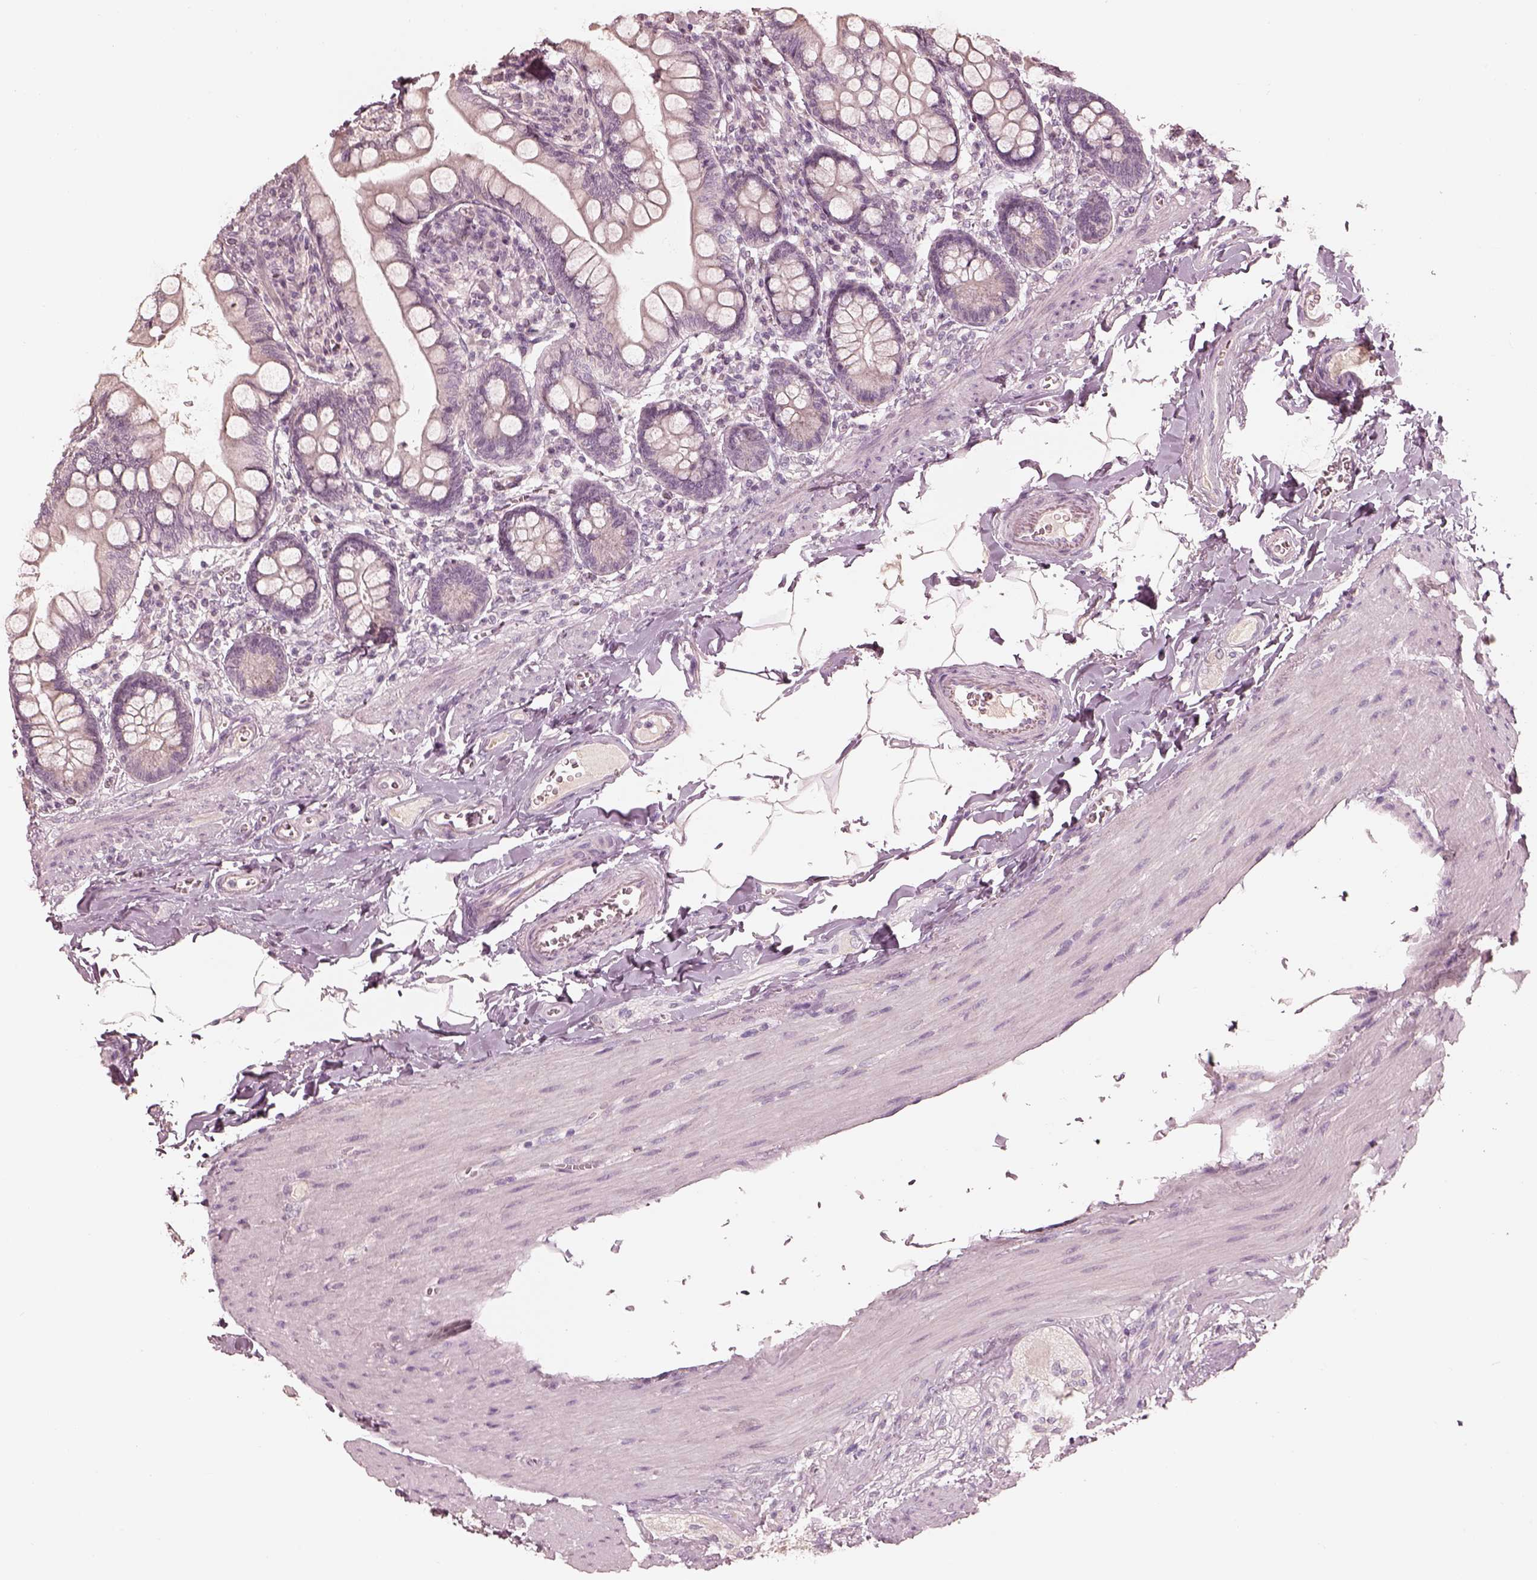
{"staining": {"intensity": "weak", "quantity": "25%-75%", "location": "cytoplasmic/membranous"}, "tissue": "small intestine", "cell_type": "Glandular cells", "image_type": "normal", "snomed": [{"axis": "morphology", "description": "Normal tissue, NOS"}, {"axis": "topography", "description": "Small intestine"}], "caption": "Weak cytoplasmic/membranous expression is appreciated in approximately 25%-75% of glandular cells in normal small intestine.", "gene": "ANKLE1", "patient": {"sex": "female", "age": 56}}